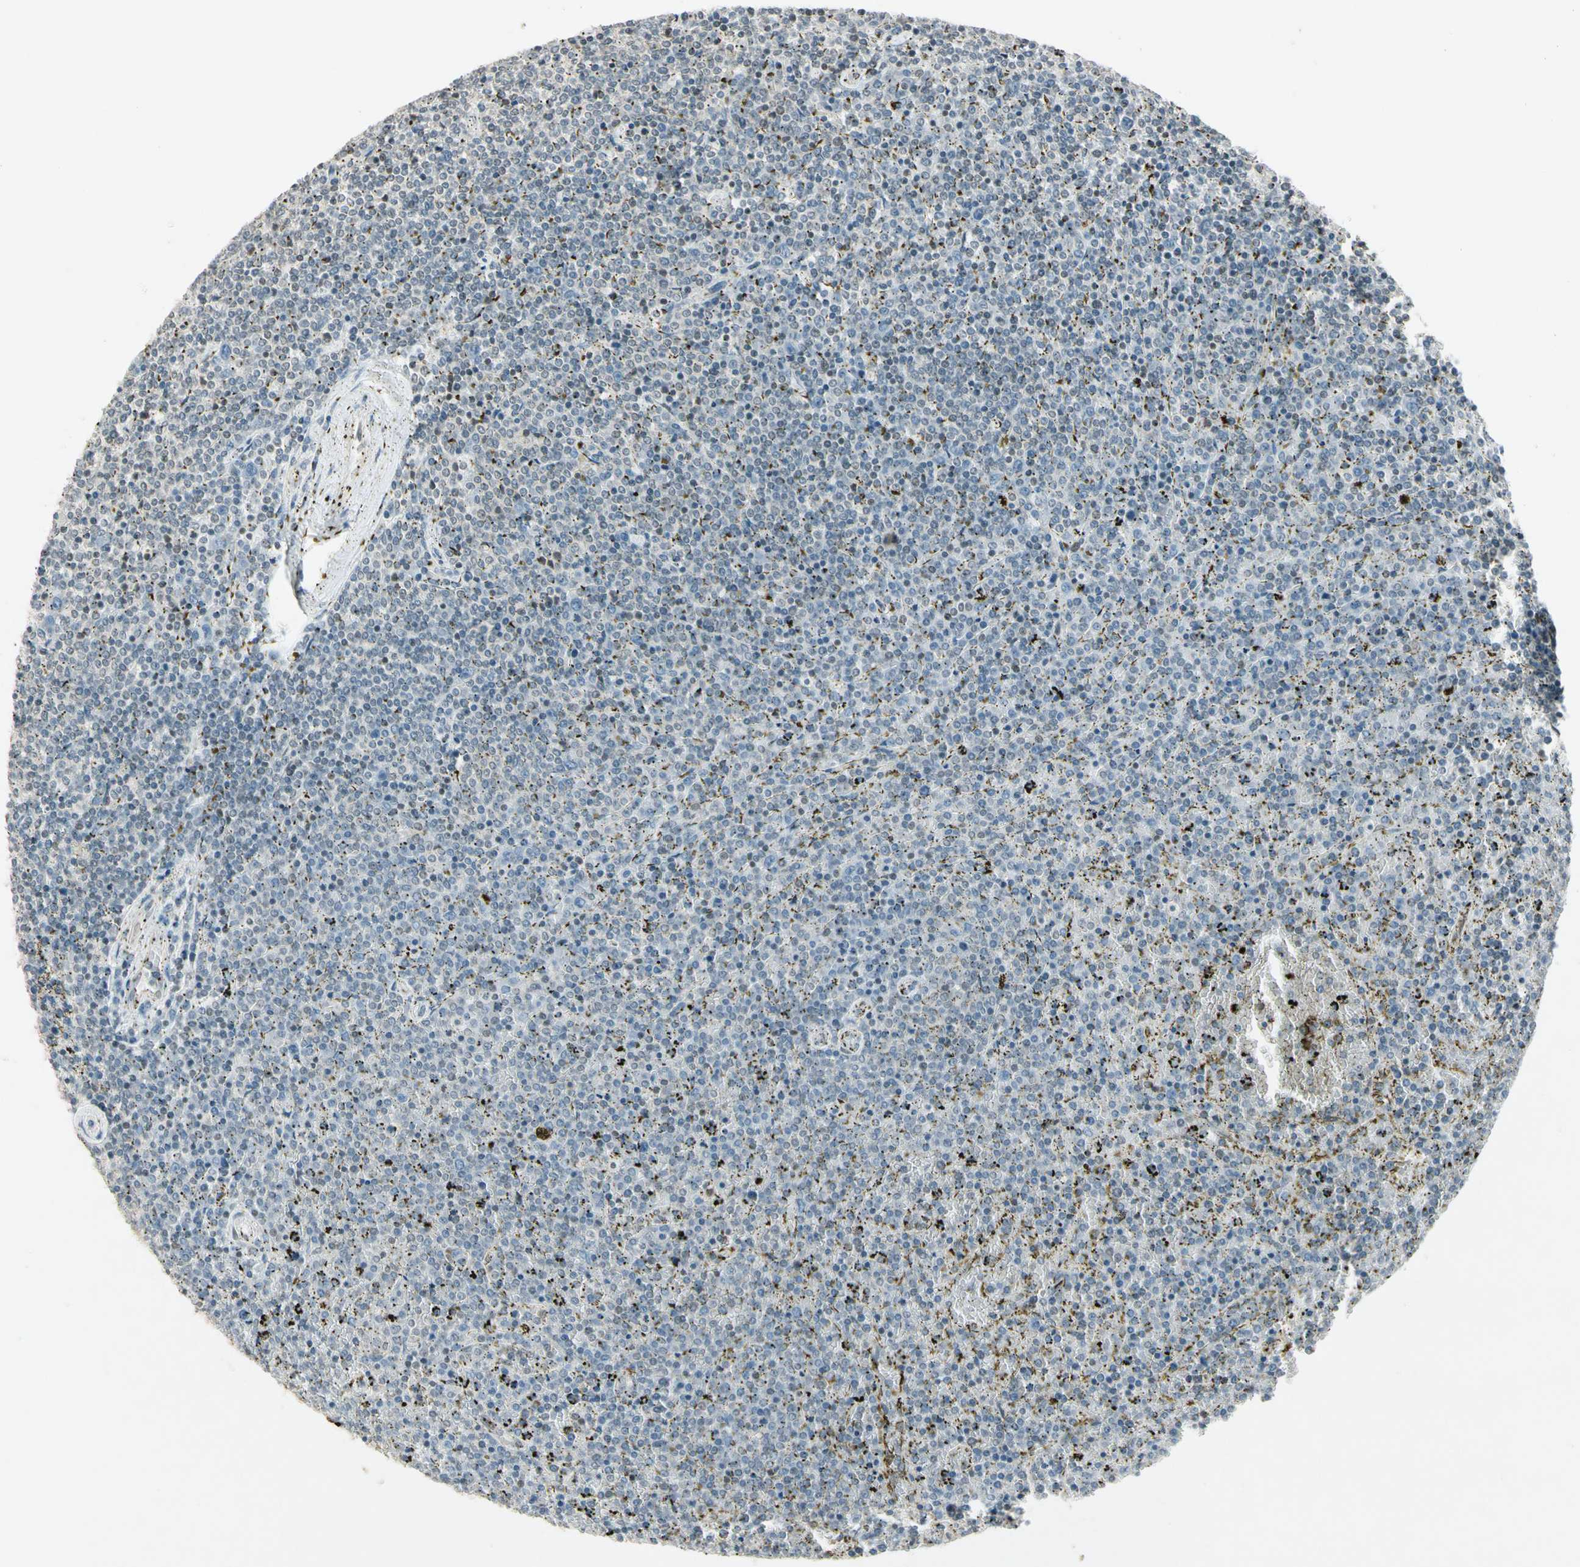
{"staining": {"intensity": "negative", "quantity": "none", "location": "none"}, "tissue": "lymphoma", "cell_type": "Tumor cells", "image_type": "cancer", "snomed": [{"axis": "morphology", "description": "Malignant lymphoma, non-Hodgkin's type, Low grade"}, {"axis": "topography", "description": "Spleen"}], "caption": "DAB immunohistochemical staining of lymphoma displays no significant positivity in tumor cells.", "gene": "ZBTB4", "patient": {"sex": "female", "age": 77}}